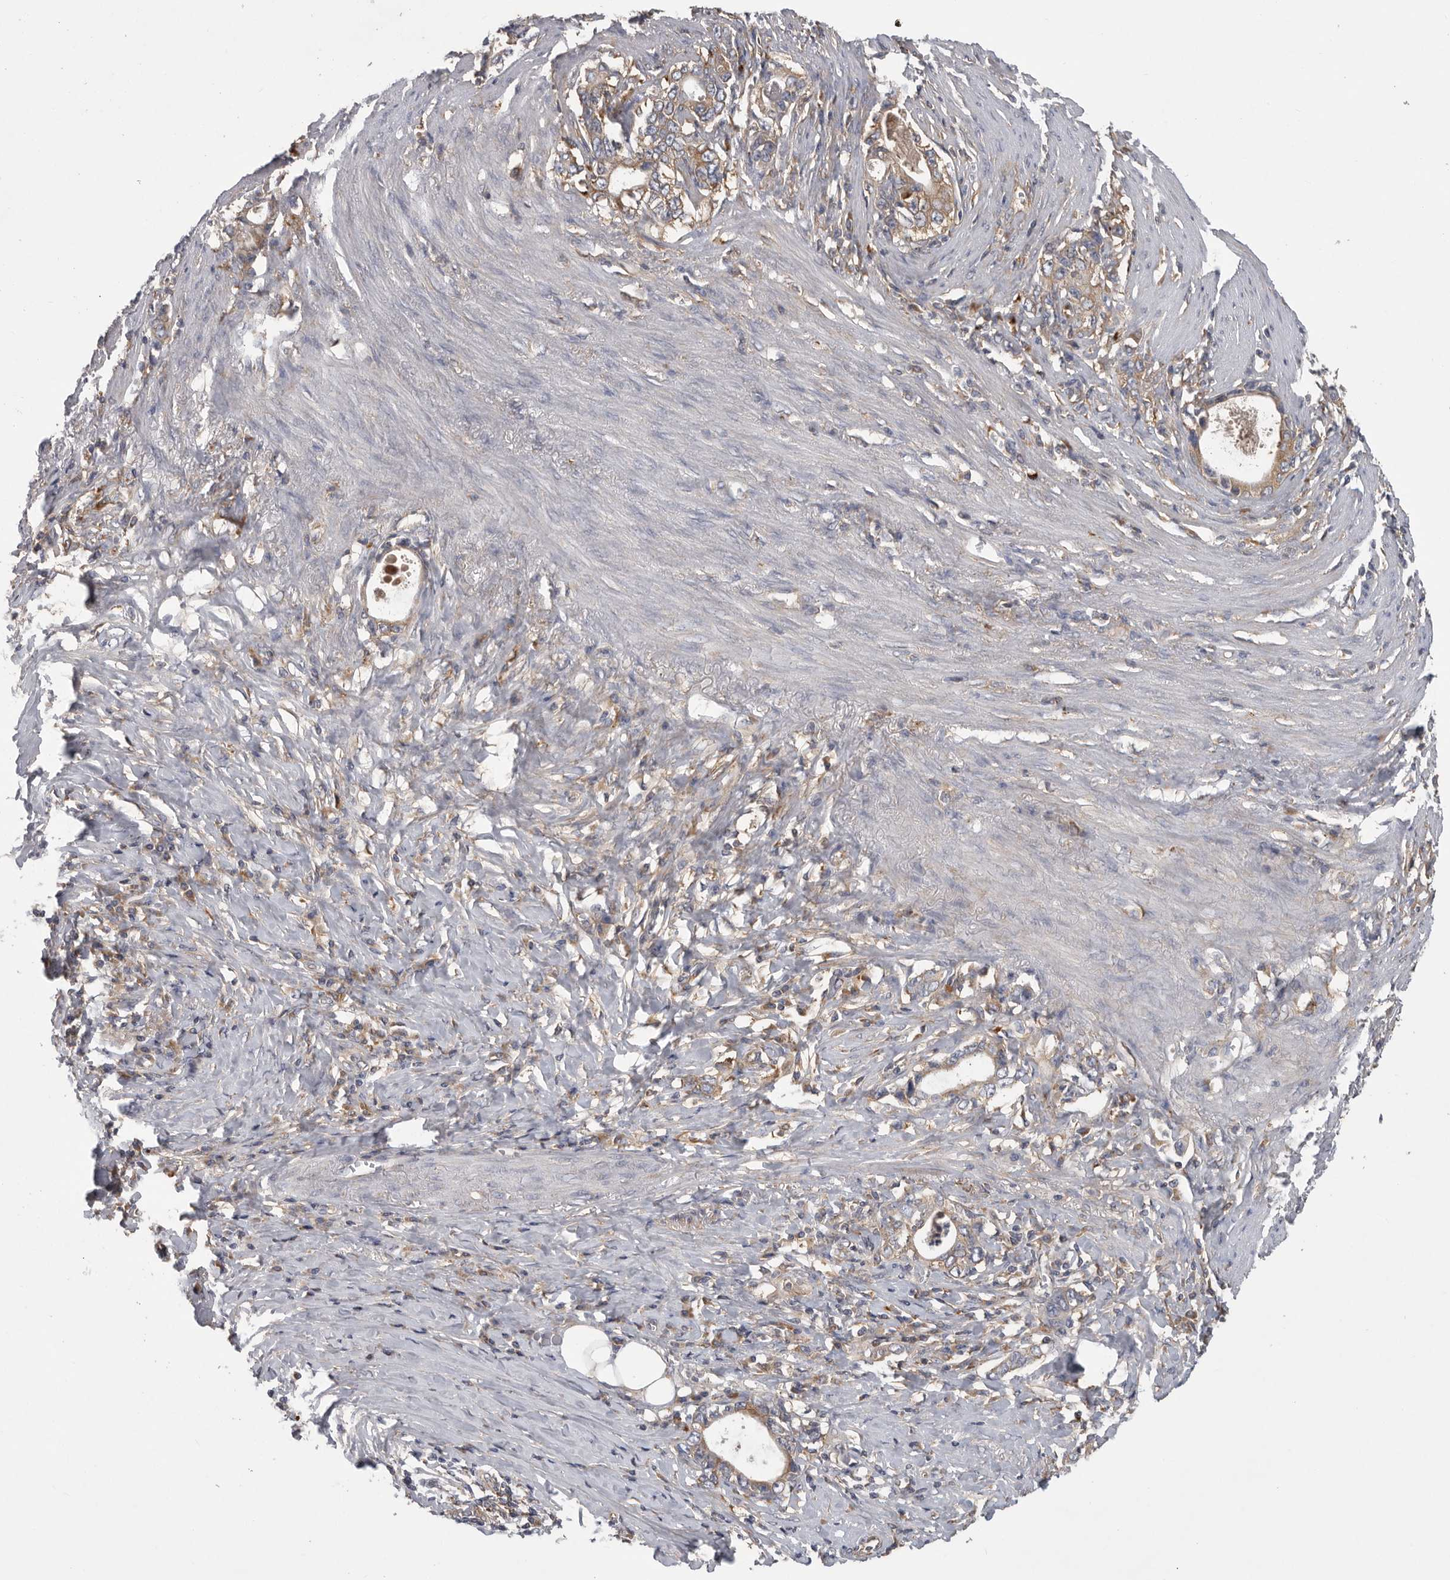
{"staining": {"intensity": "weak", "quantity": ">75%", "location": "cytoplasmic/membranous"}, "tissue": "stomach cancer", "cell_type": "Tumor cells", "image_type": "cancer", "snomed": [{"axis": "morphology", "description": "Adenocarcinoma, NOS"}, {"axis": "topography", "description": "Stomach, lower"}], "caption": "Tumor cells demonstrate low levels of weak cytoplasmic/membranous expression in about >75% of cells in stomach adenocarcinoma.", "gene": "C1orf109", "patient": {"sex": "female", "age": 72}}